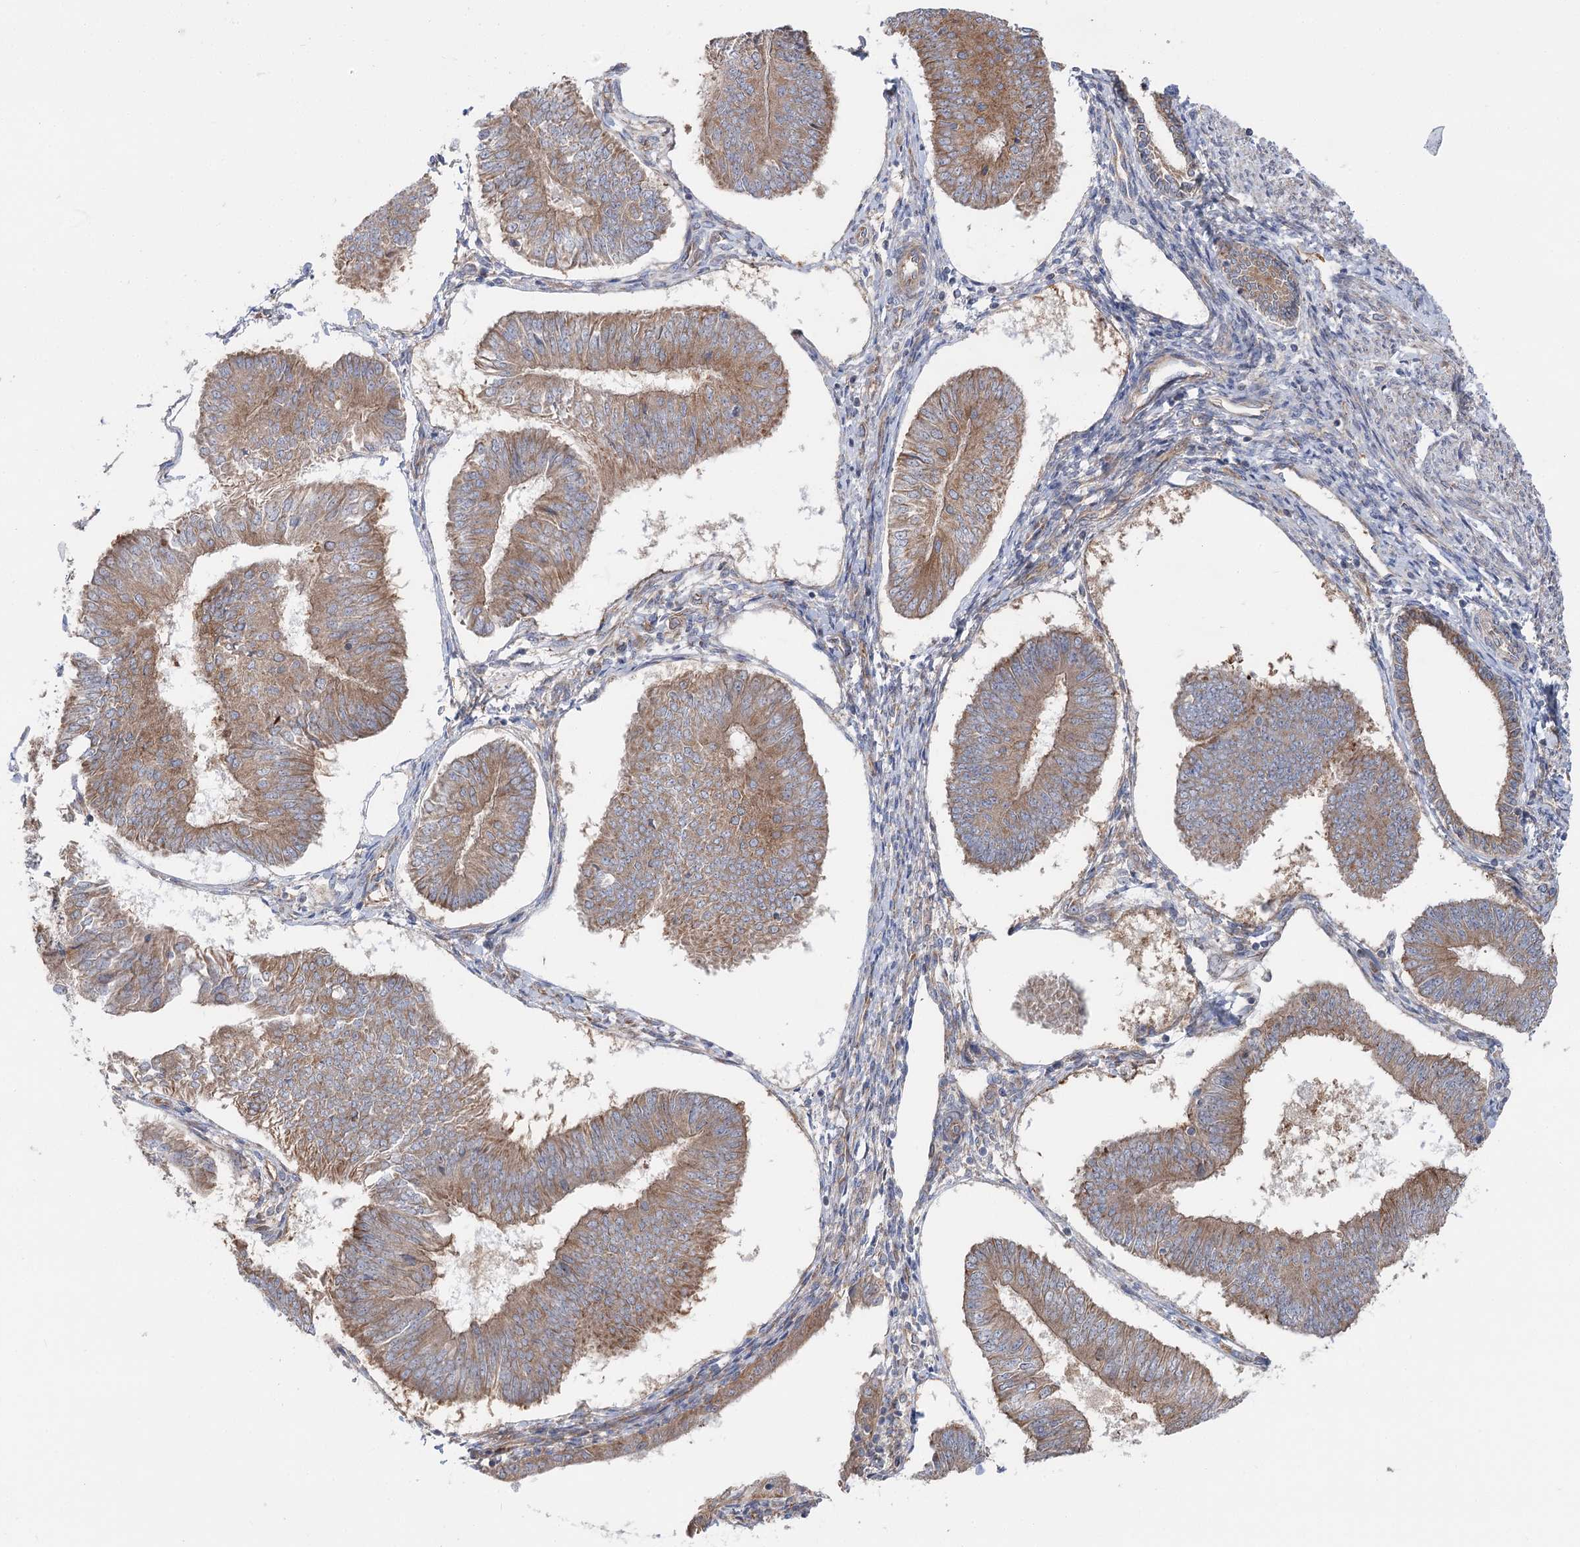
{"staining": {"intensity": "moderate", "quantity": ">75%", "location": "cytoplasmic/membranous"}, "tissue": "endometrial cancer", "cell_type": "Tumor cells", "image_type": "cancer", "snomed": [{"axis": "morphology", "description": "Adenocarcinoma, NOS"}, {"axis": "topography", "description": "Endometrium"}], "caption": "Endometrial cancer stained with immunohistochemistry (IHC) shows moderate cytoplasmic/membranous positivity in approximately >75% of tumor cells.", "gene": "SCN11A", "patient": {"sex": "female", "age": 58}}